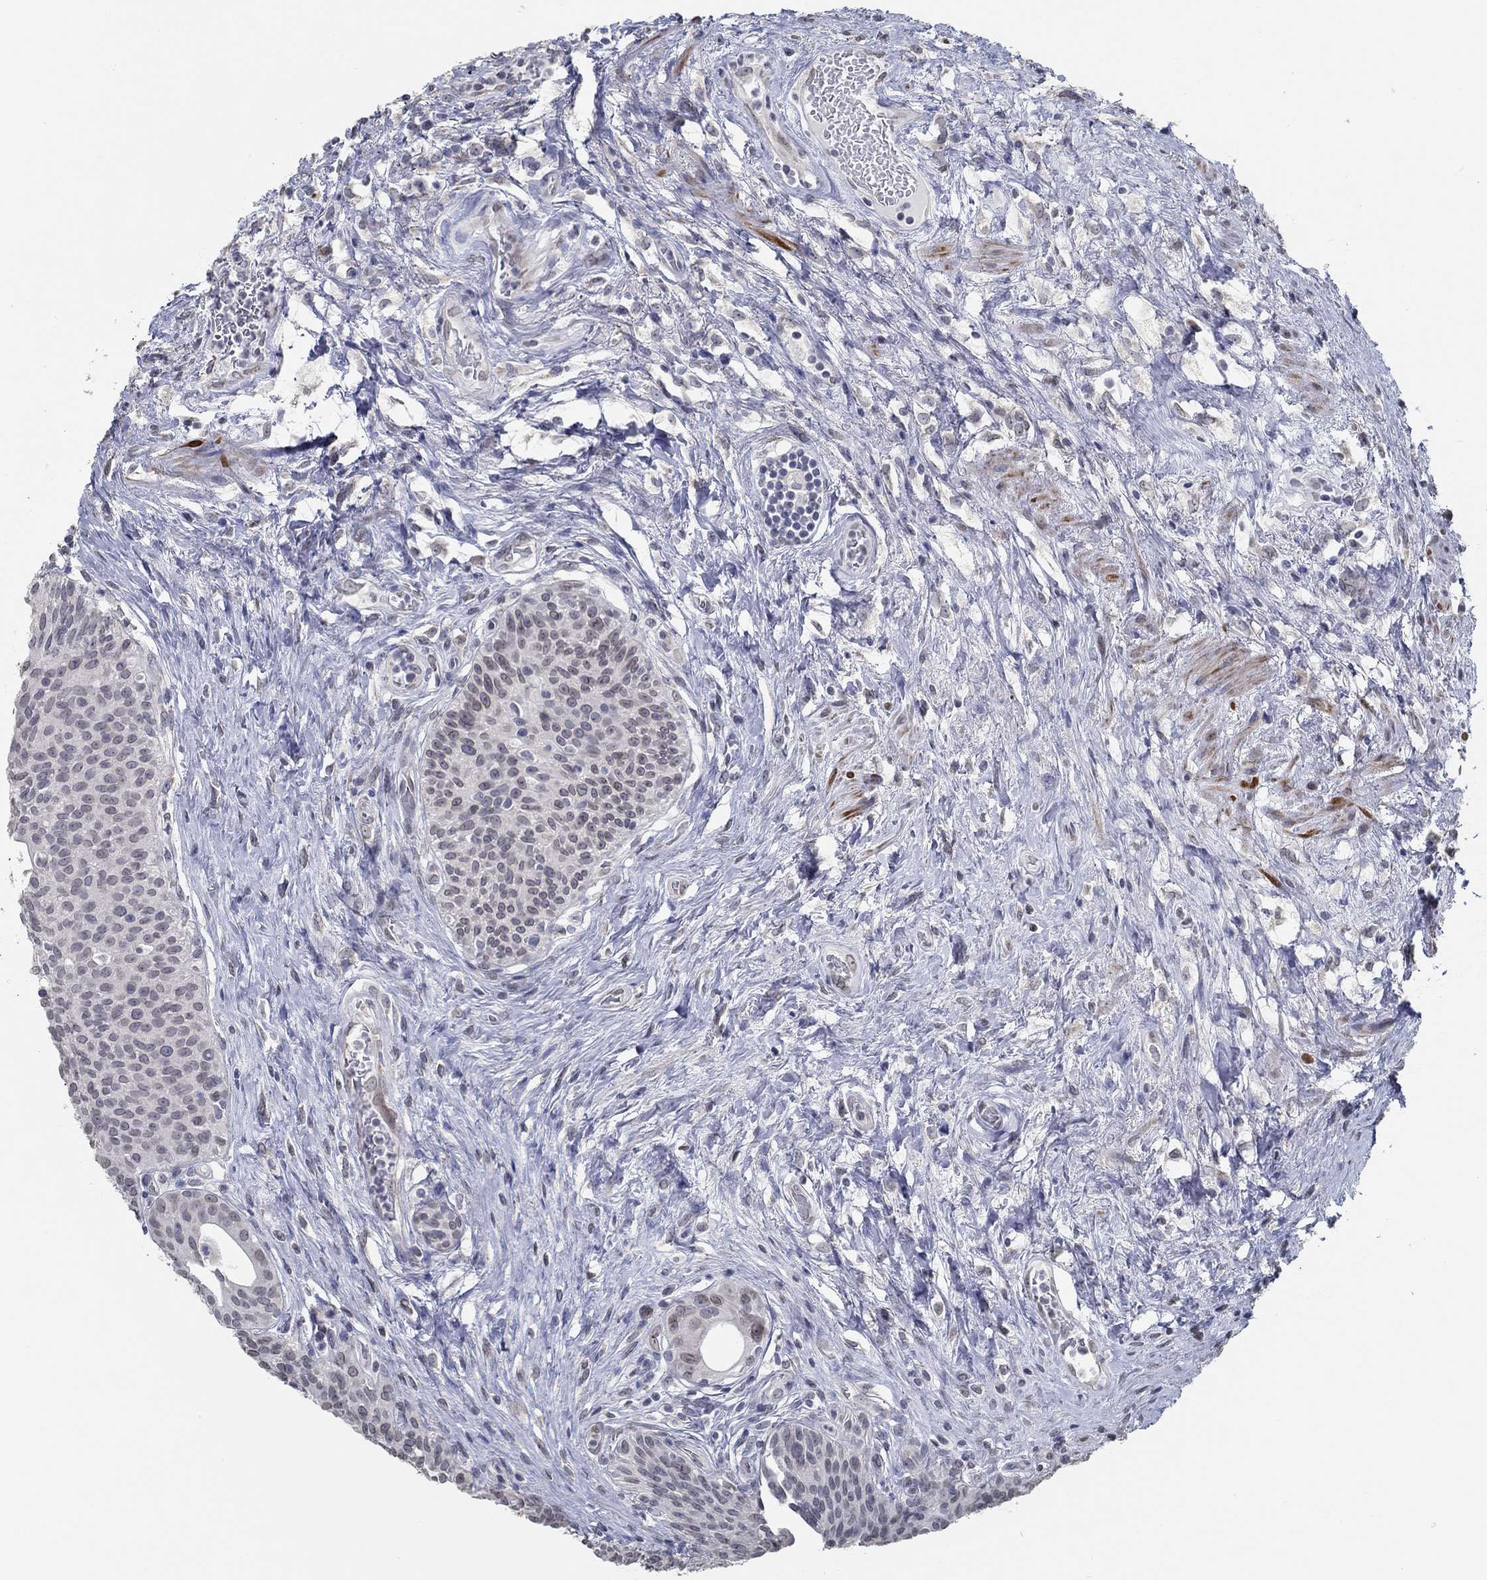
{"staining": {"intensity": "moderate", "quantity": "<25%", "location": "cytoplasmic/membranous"}, "tissue": "urothelial cancer", "cell_type": "Tumor cells", "image_type": "cancer", "snomed": [{"axis": "morphology", "description": "Urothelial carcinoma, High grade"}, {"axis": "topography", "description": "Urinary bladder"}], "caption": "Protein analysis of urothelial cancer tissue demonstrates moderate cytoplasmic/membranous staining in approximately <25% of tumor cells.", "gene": "NUP155", "patient": {"sex": "male", "age": 79}}